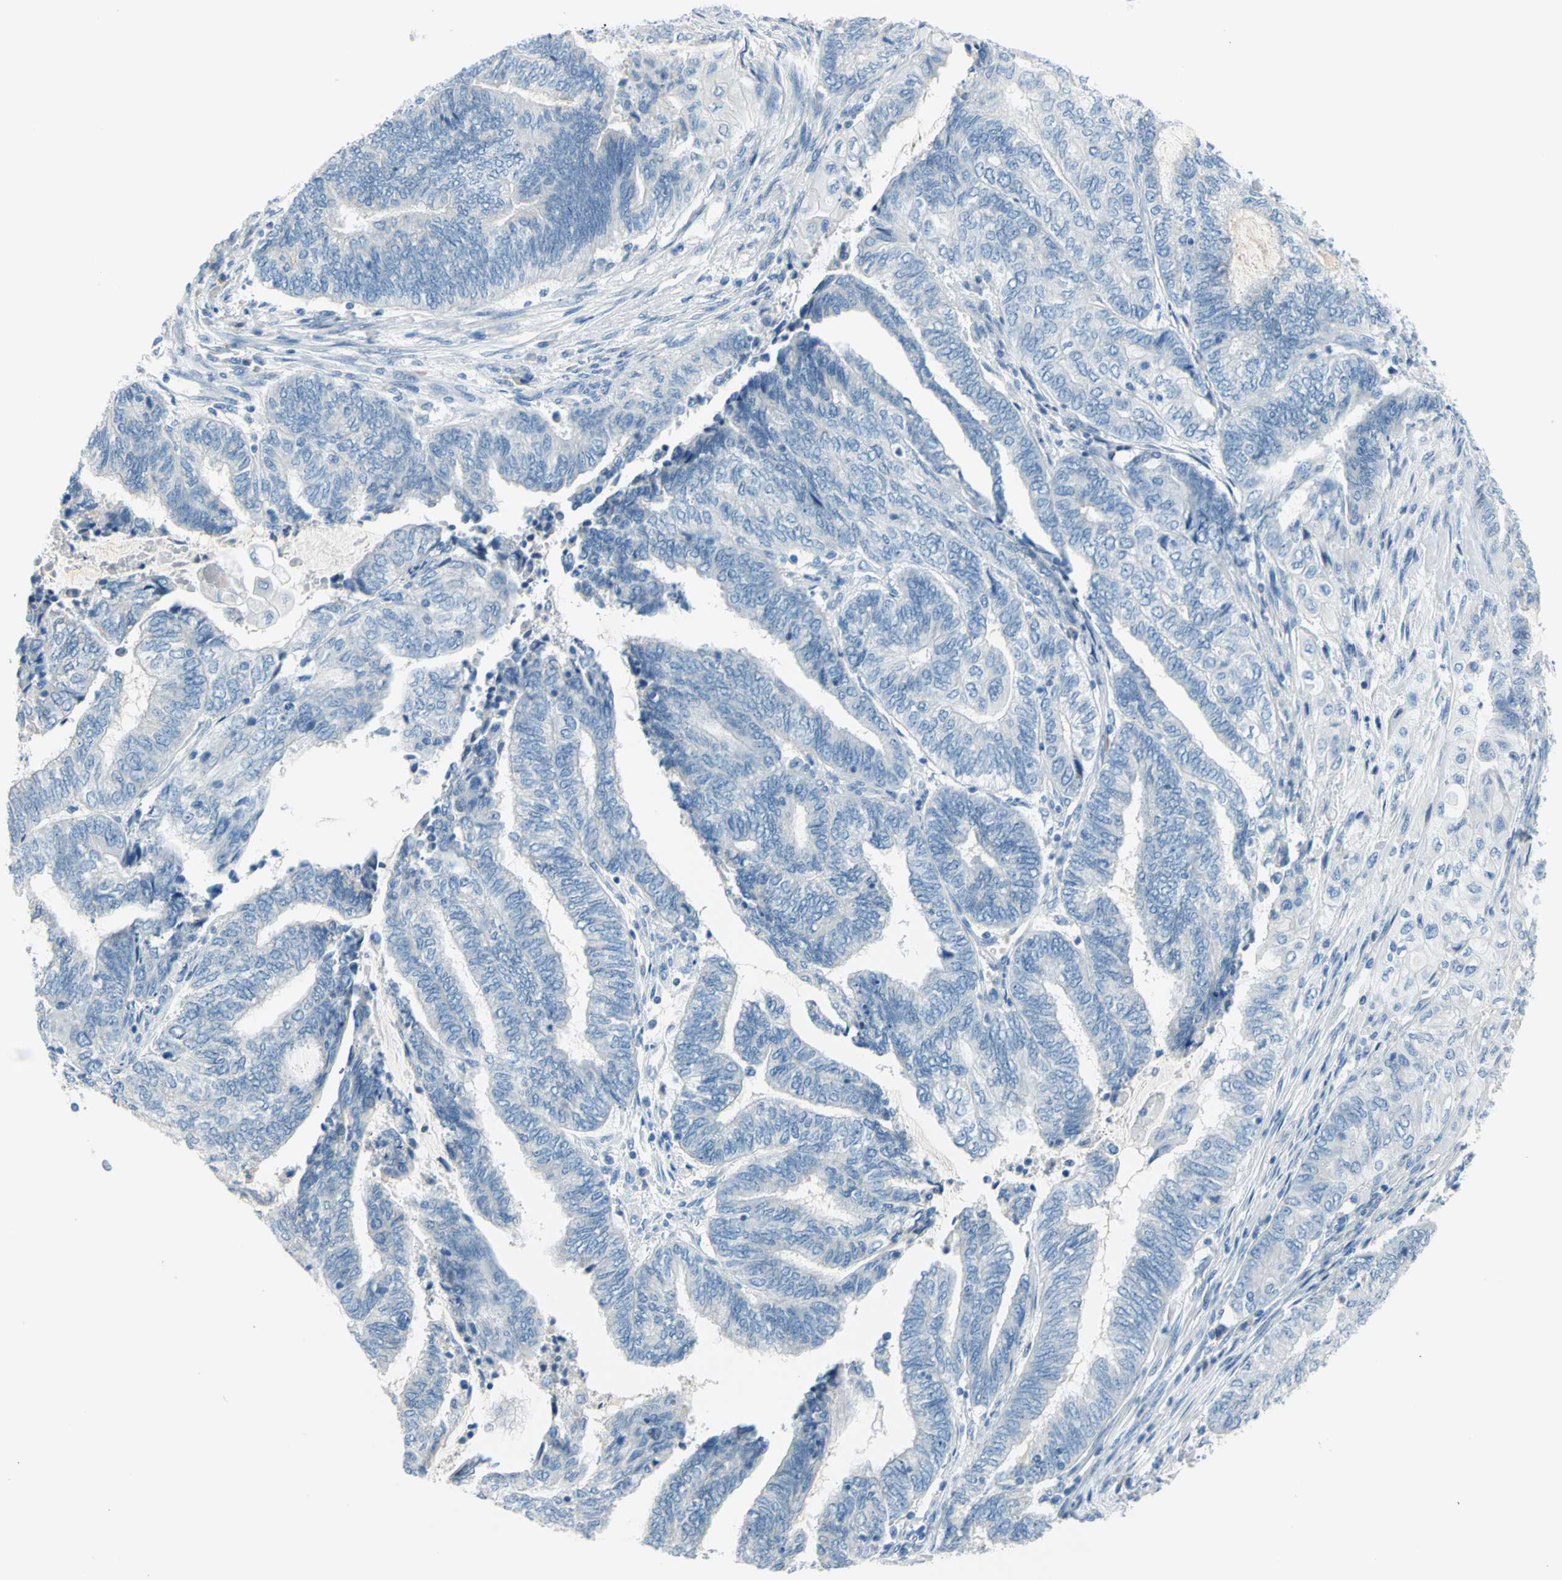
{"staining": {"intensity": "negative", "quantity": "none", "location": "none"}, "tissue": "endometrial cancer", "cell_type": "Tumor cells", "image_type": "cancer", "snomed": [{"axis": "morphology", "description": "Adenocarcinoma, NOS"}, {"axis": "topography", "description": "Uterus"}, {"axis": "topography", "description": "Endometrium"}], "caption": "Tumor cells show no significant protein staining in endometrial cancer.", "gene": "DCT", "patient": {"sex": "female", "age": 70}}